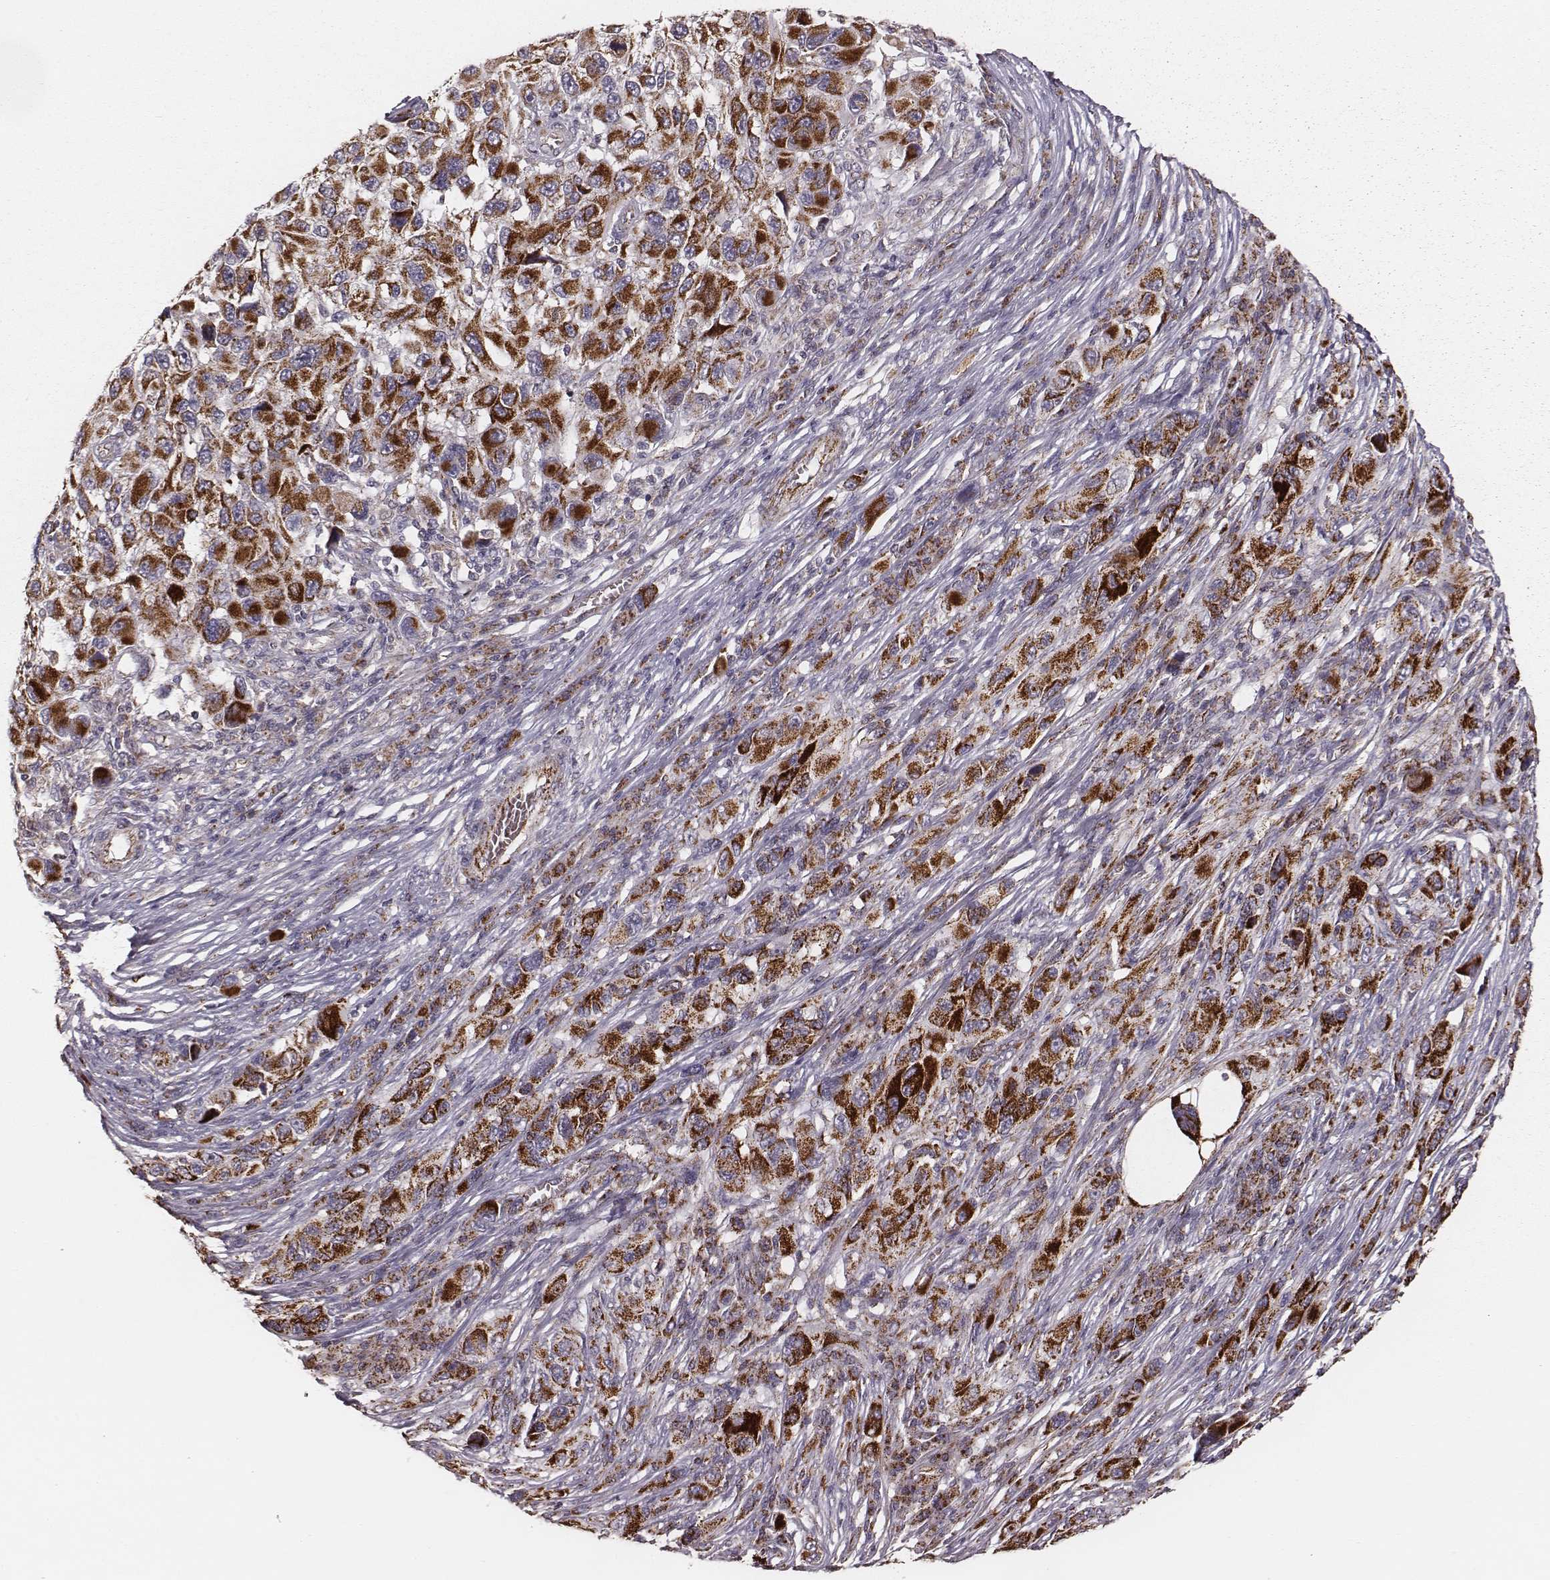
{"staining": {"intensity": "strong", "quantity": ">75%", "location": "cytoplasmic/membranous"}, "tissue": "melanoma", "cell_type": "Tumor cells", "image_type": "cancer", "snomed": [{"axis": "morphology", "description": "Malignant melanoma, NOS"}, {"axis": "topography", "description": "Skin"}], "caption": "Immunohistochemical staining of human malignant melanoma demonstrates strong cytoplasmic/membranous protein positivity in approximately >75% of tumor cells.", "gene": "TUFM", "patient": {"sex": "male", "age": 53}}